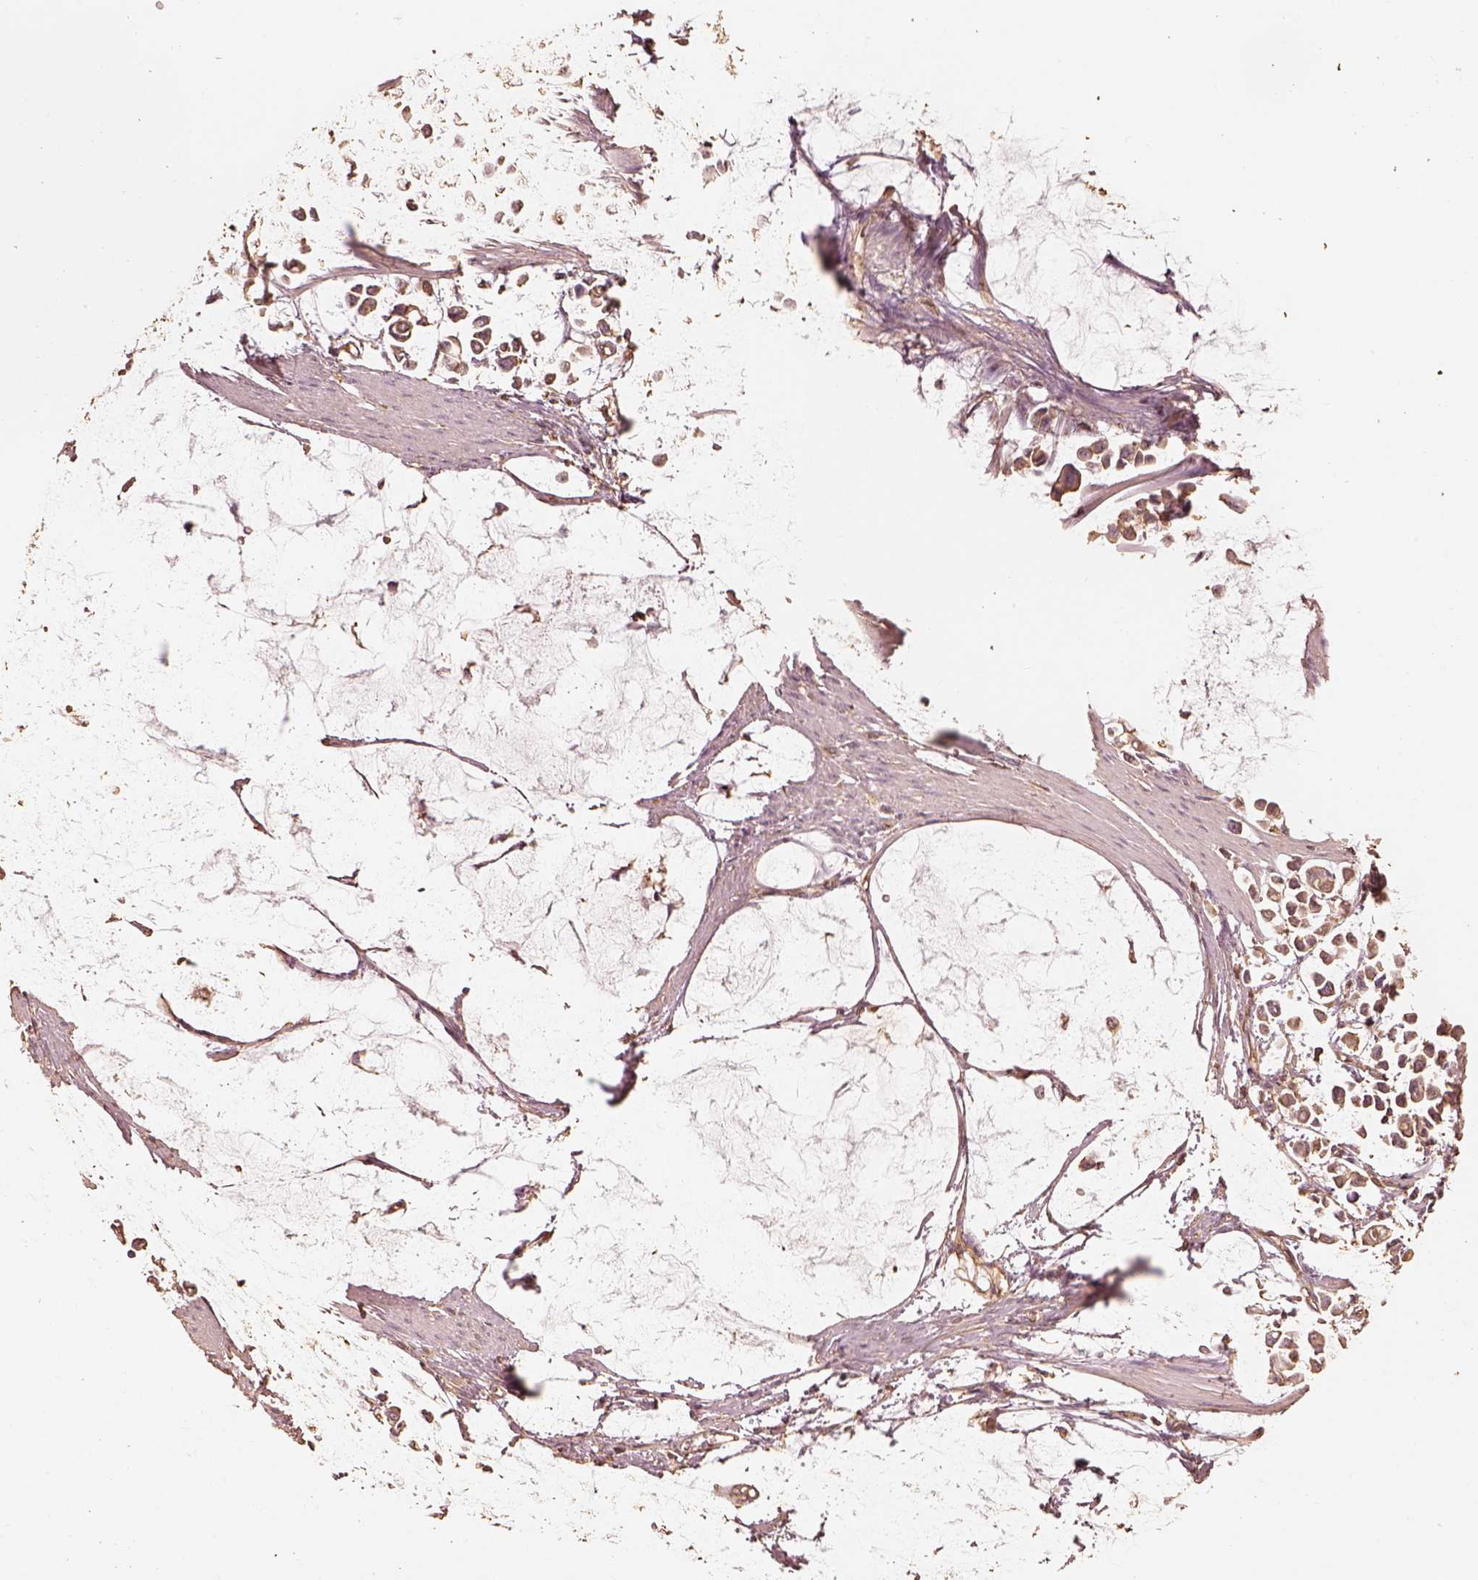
{"staining": {"intensity": "moderate", "quantity": ">75%", "location": "cytoplasmic/membranous"}, "tissue": "stomach cancer", "cell_type": "Tumor cells", "image_type": "cancer", "snomed": [{"axis": "morphology", "description": "Adenocarcinoma, NOS"}, {"axis": "topography", "description": "Stomach"}], "caption": "Protein expression analysis of stomach cancer reveals moderate cytoplasmic/membranous expression in approximately >75% of tumor cells.", "gene": "WDR7", "patient": {"sex": "male", "age": 82}}